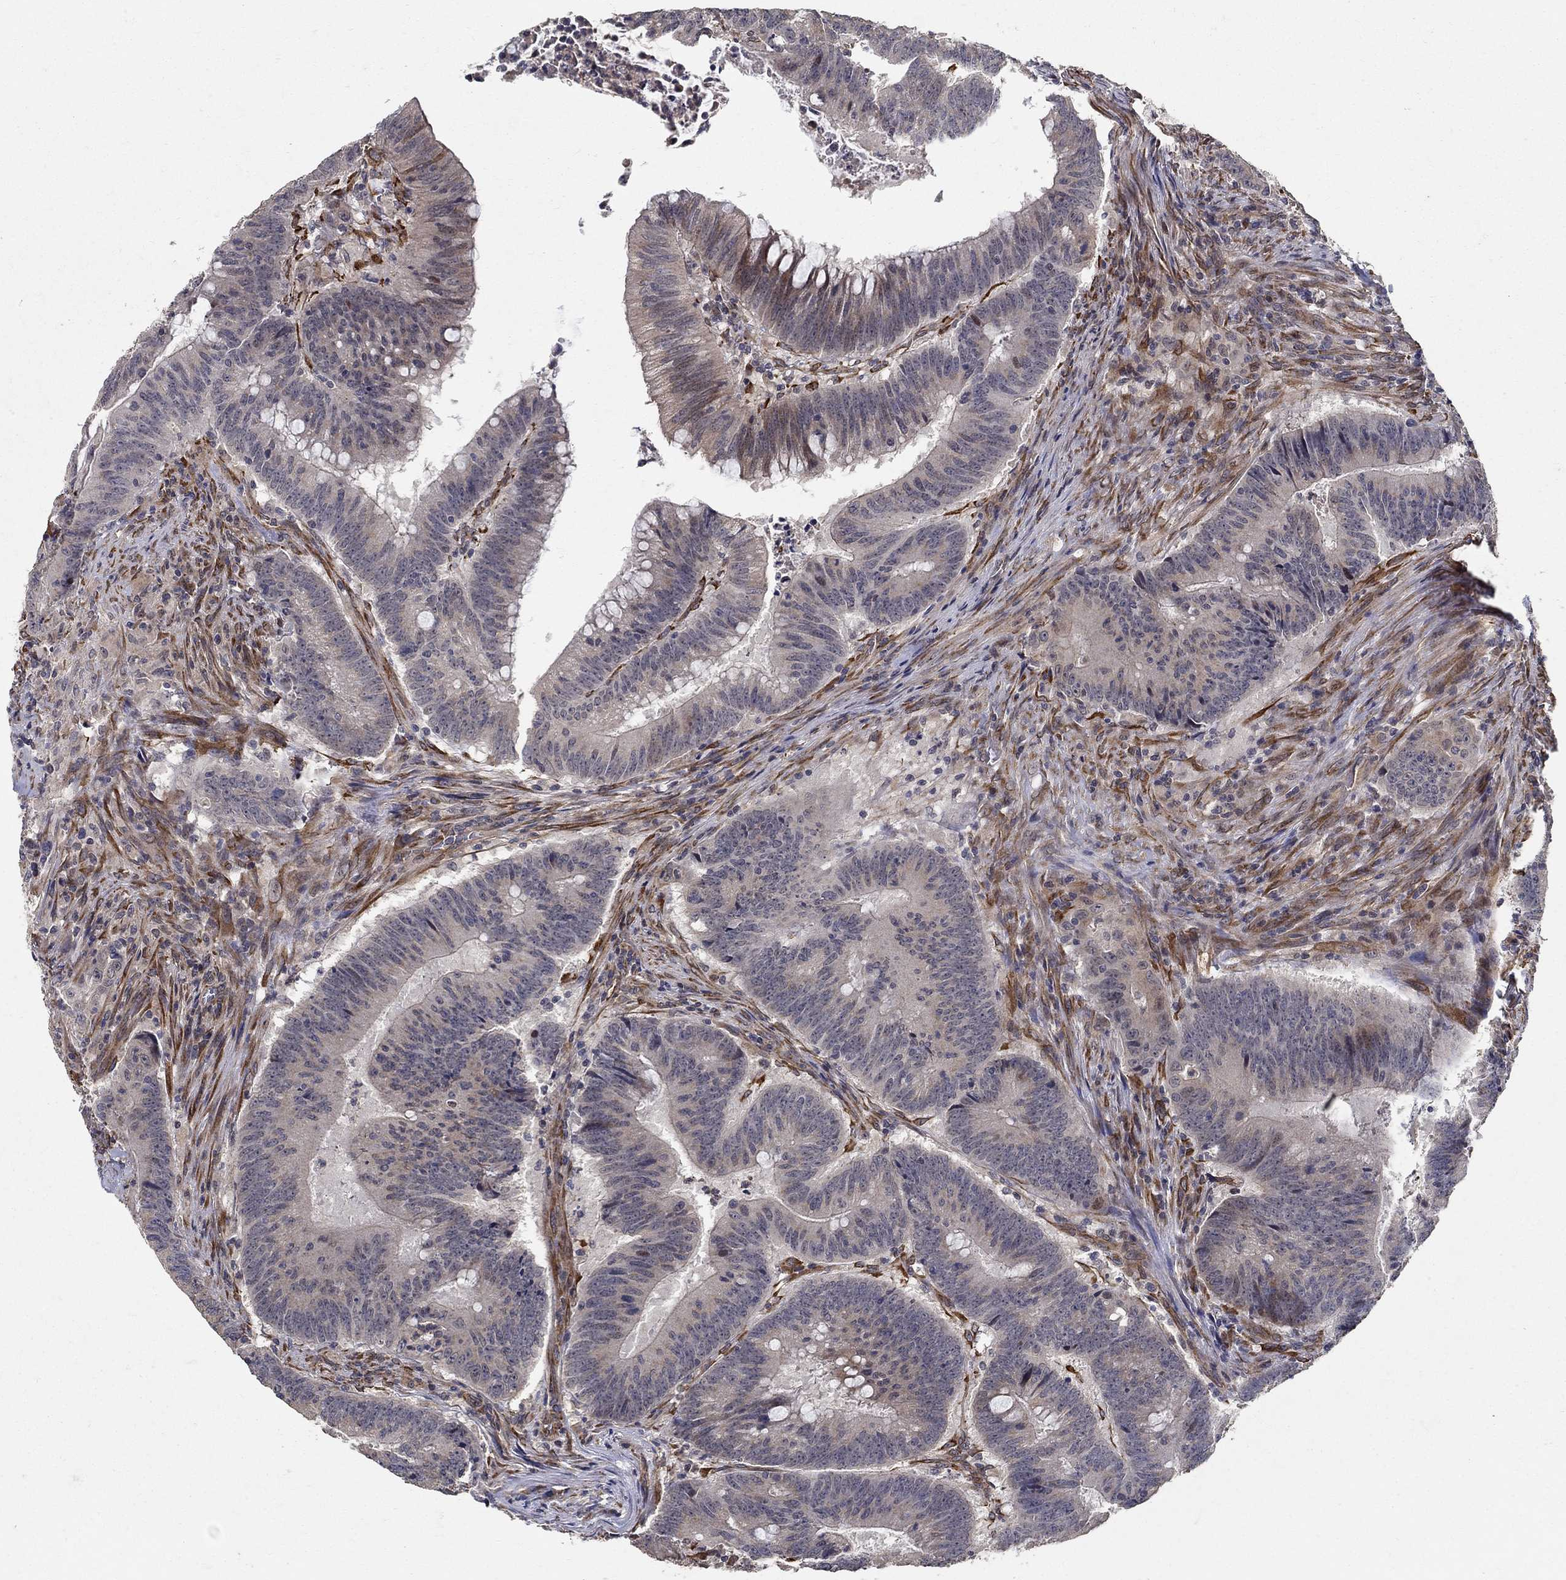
{"staining": {"intensity": "moderate", "quantity": "25%-75%", "location": "cytoplasmic/membranous"}, "tissue": "colorectal cancer", "cell_type": "Tumor cells", "image_type": "cancer", "snomed": [{"axis": "morphology", "description": "Adenocarcinoma, NOS"}, {"axis": "topography", "description": "Colon"}], "caption": "The immunohistochemical stain shows moderate cytoplasmic/membranous staining in tumor cells of adenocarcinoma (colorectal) tissue.", "gene": "ZNF594", "patient": {"sex": "female", "age": 87}}